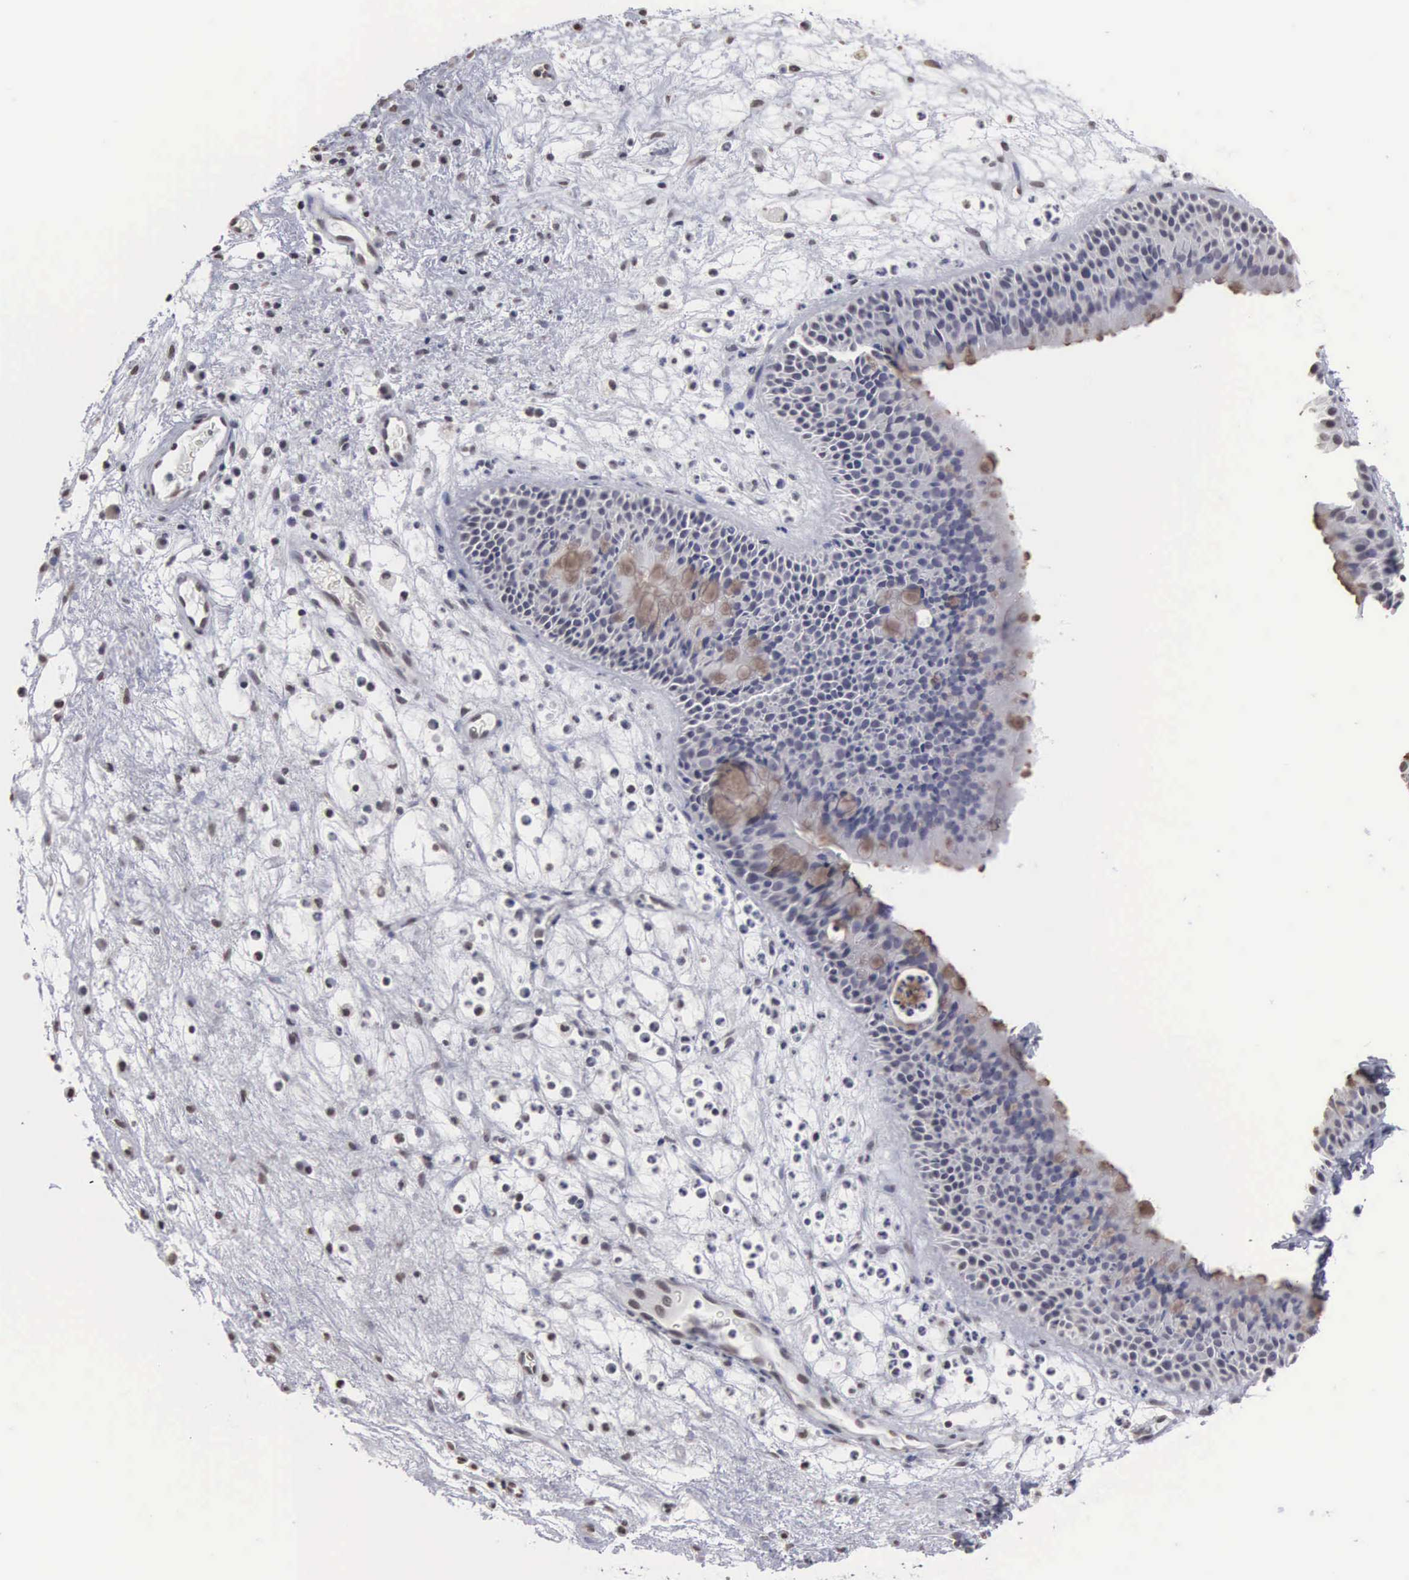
{"staining": {"intensity": "moderate", "quantity": "25%-75%", "location": "cytoplasmic/membranous"}, "tissue": "nasopharynx", "cell_type": "Respiratory epithelial cells", "image_type": "normal", "snomed": [{"axis": "morphology", "description": "Normal tissue, NOS"}, {"axis": "topography", "description": "Nasopharynx"}], "caption": "About 25%-75% of respiratory epithelial cells in unremarkable human nasopharynx display moderate cytoplasmic/membranous protein staining as visualized by brown immunohistochemical staining.", "gene": "UPB1", "patient": {"sex": "male", "age": 63}}